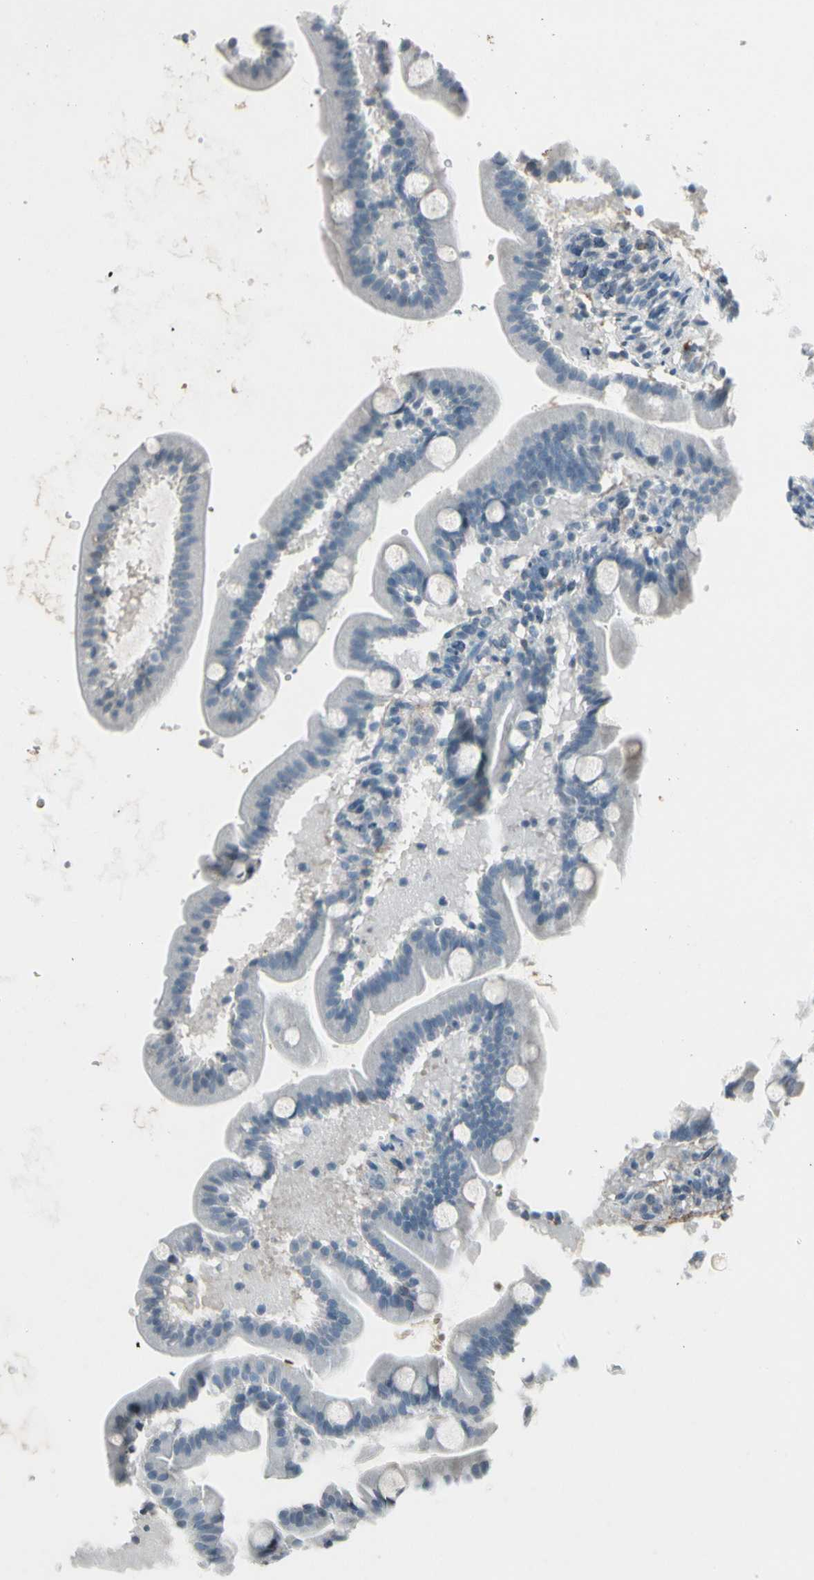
{"staining": {"intensity": "negative", "quantity": "none", "location": "none"}, "tissue": "duodenum", "cell_type": "Glandular cells", "image_type": "normal", "snomed": [{"axis": "morphology", "description": "Normal tissue, NOS"}, {"axis": "topography", "description": "Duodenum"}], "caption": "Immunohistochemistry (IHC) of benign duodenum displays no staining in glandular cells. (Stains: DAB (3,3'-diaminobenzidine) immunohistochemistry with hematoxylin counter stain, Microscopy: brightfield microscopy at high magnification).", "gene": "PDPN", "patient": {"sex": "male", "age": 54}}